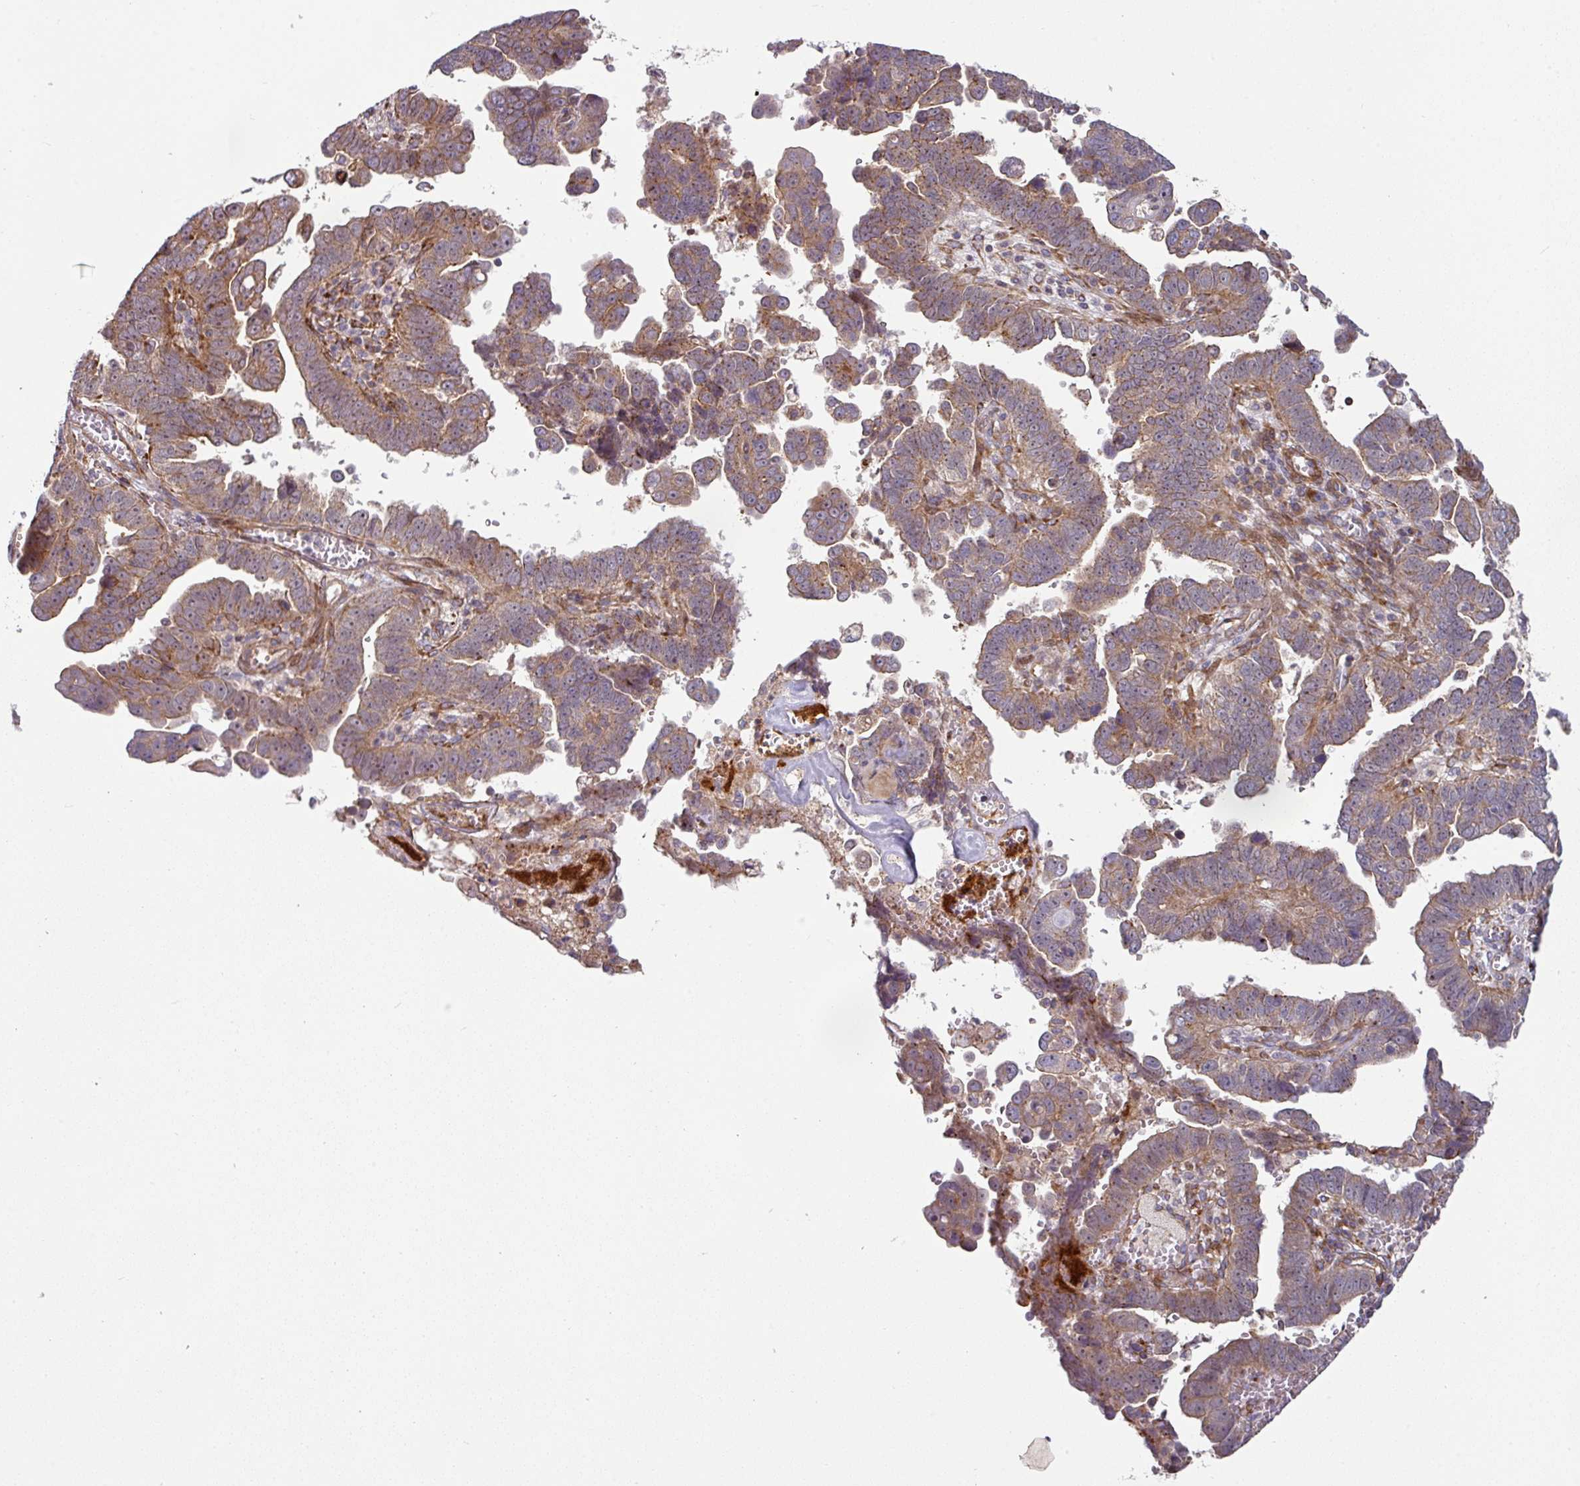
{"staining": {"intensity": "moderate", "quantity": ">75%", "location": "cytoplasmic/membranous"}, "tissue": "endometrial cancer", "cell_type": "Tumor cells", "image_type": "cancer", "snomed": [{"axis": "morphology", "description": "Adenocarcinoma, NOS"}, {"axis": "topography", "description": "Endometrium"}], "caption": "About >75% of tumor cells in human adenocarcinoma (endometrial) demonstrate moderate cytoplasmic/membranous protein positivity as visualized by brown immunohistochemical staining.", "gene": "CASP2", "patient": {"sex": "female", "age": 75}}